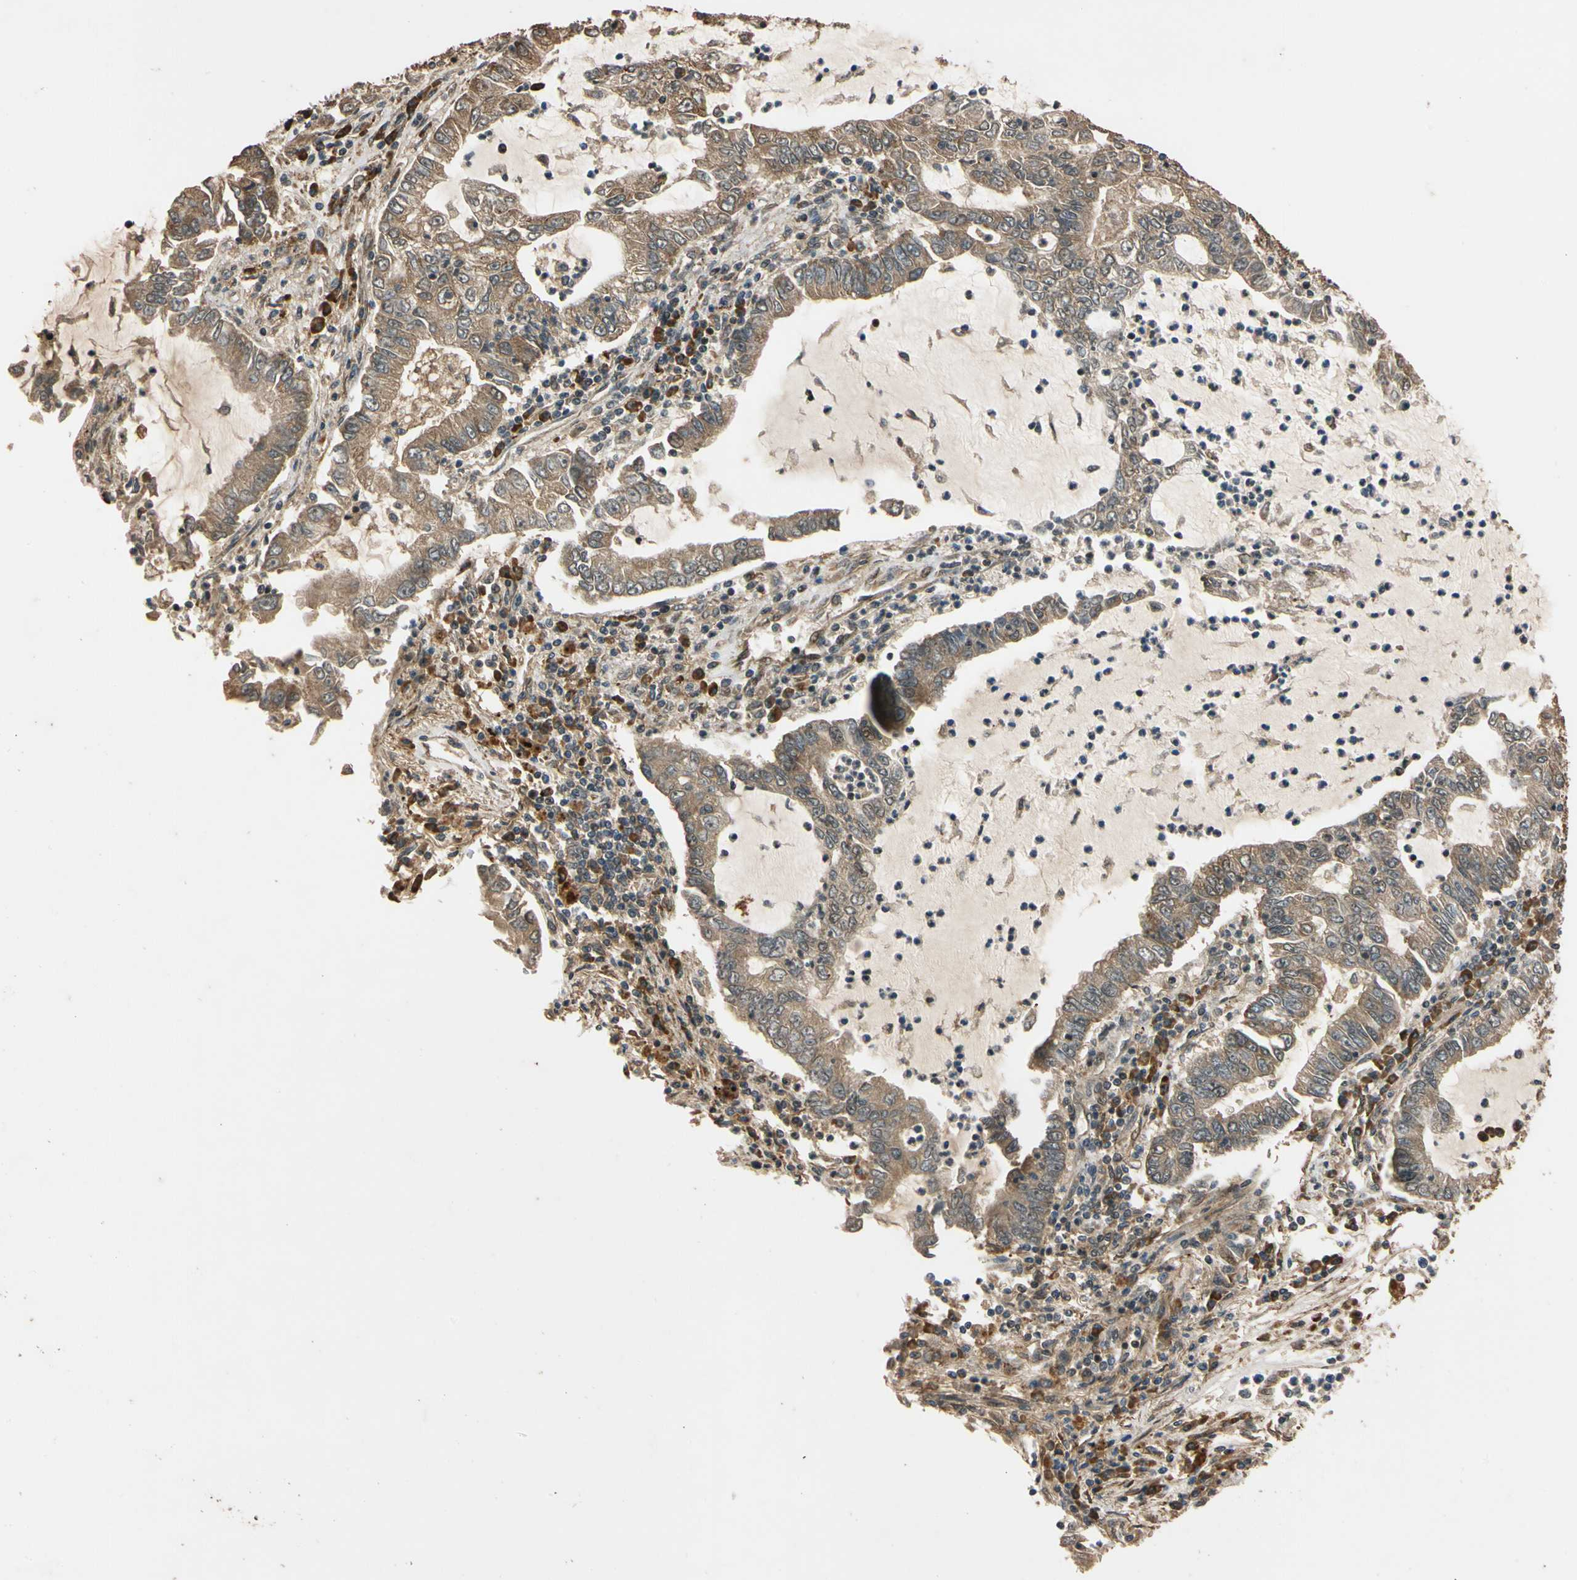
{"staining": {"intensity": "moderate", "quantity": ">75%", "location": "cytoplasmic/membranous"}, "tissue": "lung cancer", "cell_type": "Tumor cells", "image_type": "cancer", "snomed": [{"axis": "morphology", "description": "Adenocarcinoma, NOS"}, {"axis": "topography", "description": "Lung"}], "caption": "Immunohistochemical staining of human lung cancer reveals medium levels of moderate cytoplasmic/membranous protein staining in approximately >75% of tumor cells. (DAB (3,3'-diaminobenzidine) = brown stain, brightfield microscopy at high magnification).", "gene": "MGRN1", "patient": {"sex": "female", "age": 51}}